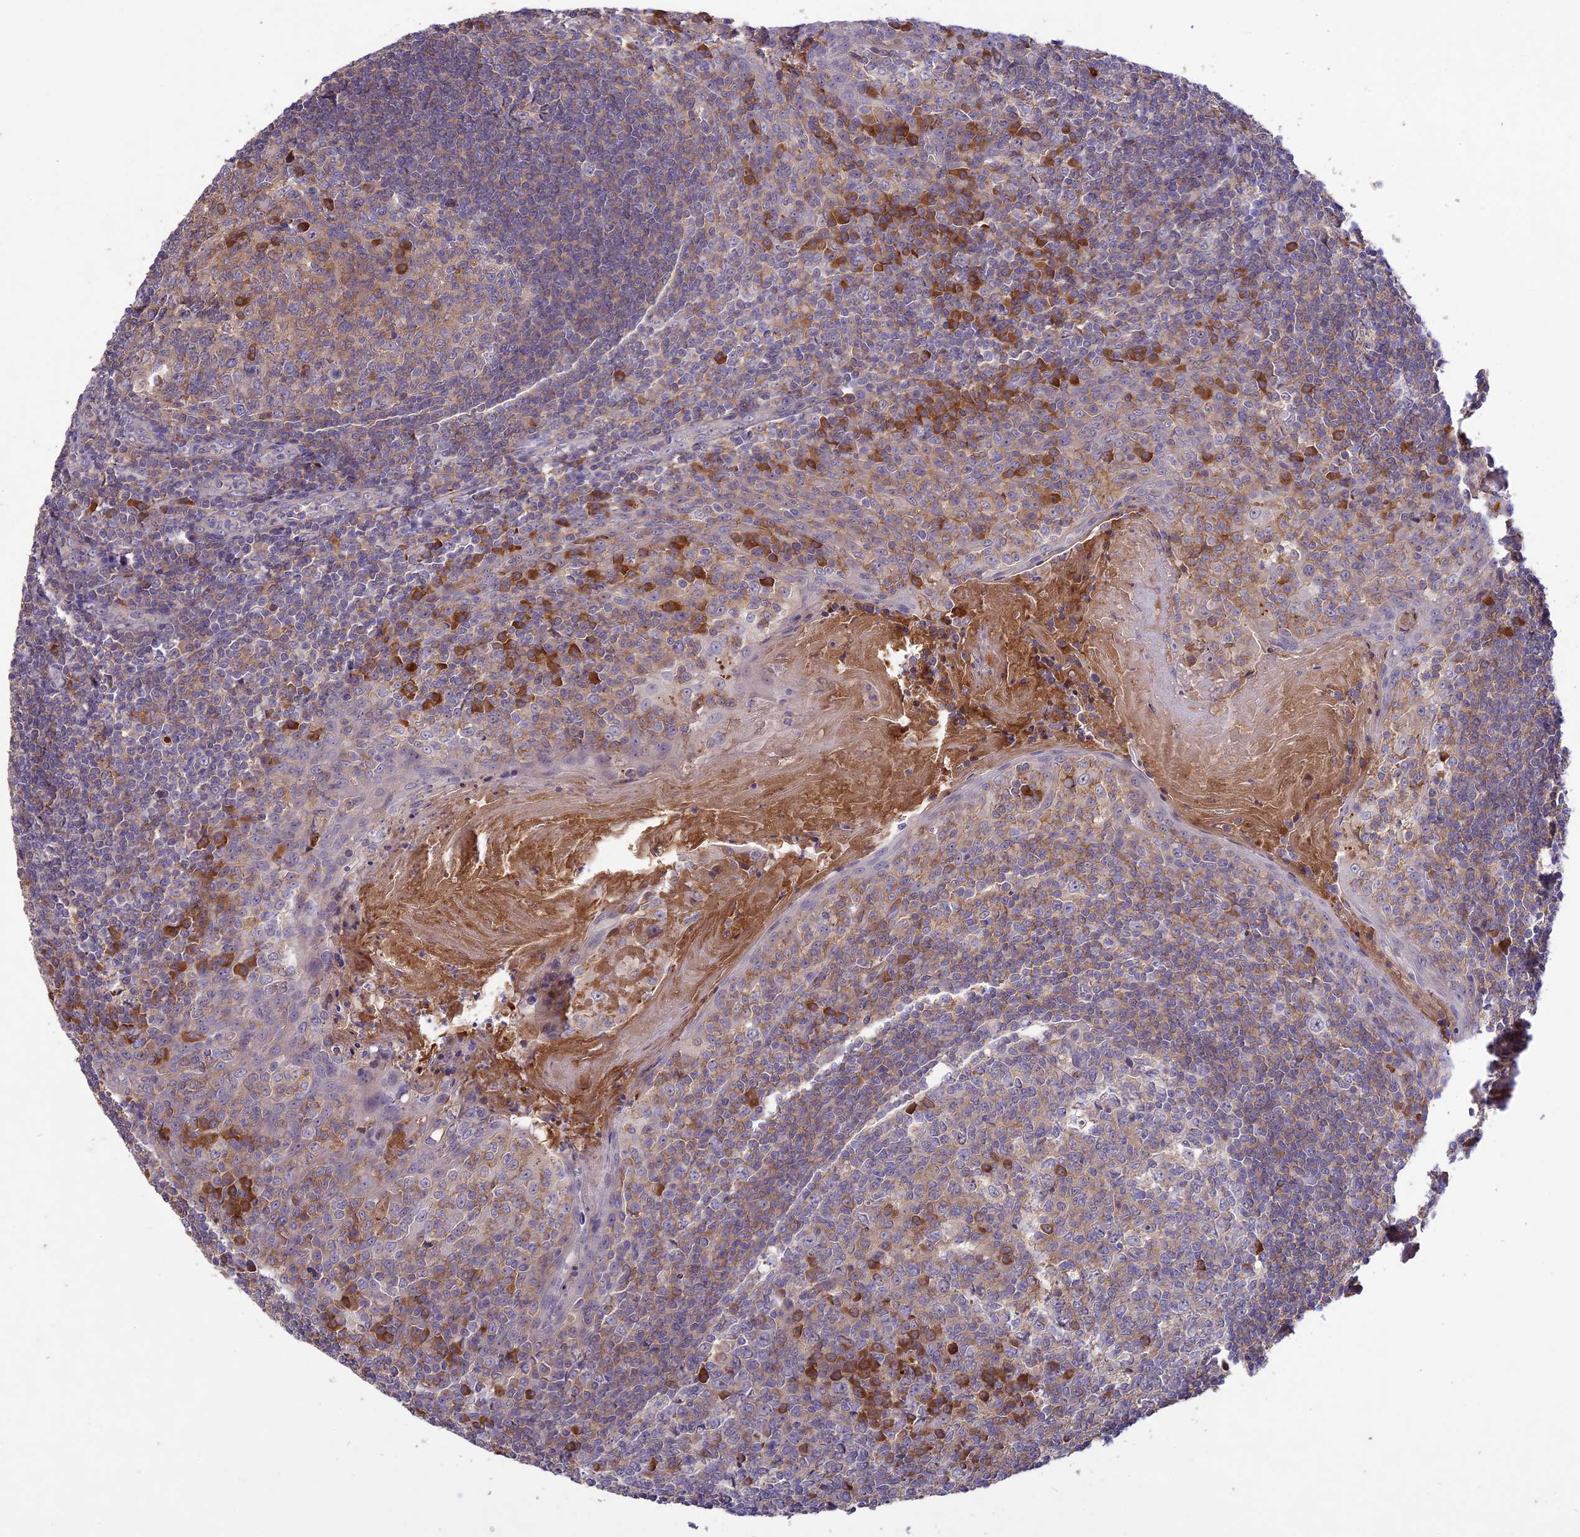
{"staining": {"intensity": "strong", "quantity": "<25%", "location": "cytoplasmic/membranous"}, "tissue": "tonsil", "cell_type": "Germinal center cells", "image_type": "normal", "snomed": [{"axis": "morphology", "description": "Normal tissue, NOS"}, {"axis": "topography", "description": "Tonsil"}], "caption": "Brown immunohistochemical staining in unremarkable human tonsil displays strong cytoplasmic/membranous positivity in approximately <25% of germinal center cells.", "gene": "ADO", "patient": {"sex": "male", "age": 27}}